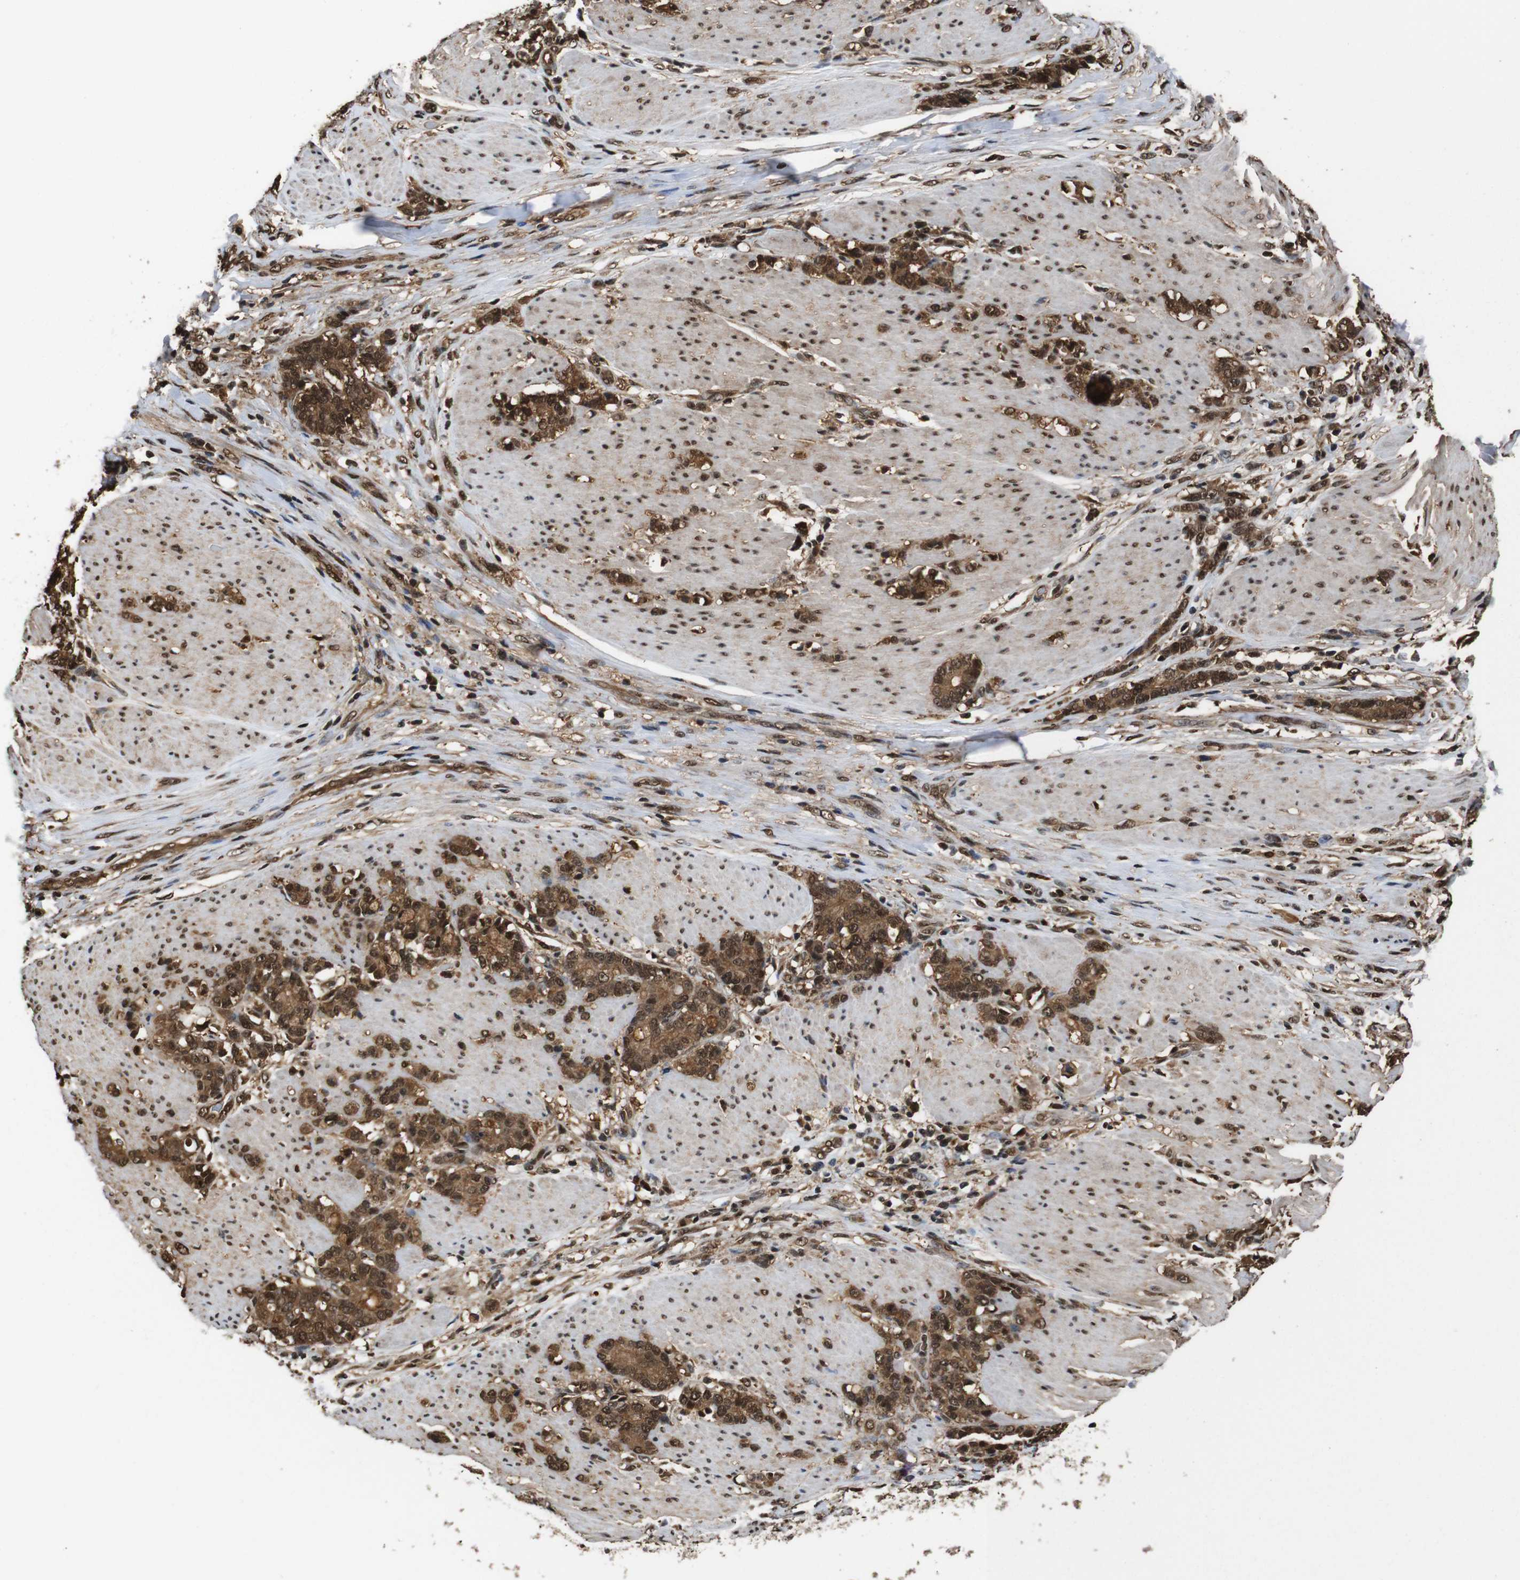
{"staining": {"intensity": "strong", "quantity": ">75%", "location": "cytoplasmic/membranous,nuclear"}, "tissue": "stomach cancer", "cell_type": "Tumor cells", "image_type": "cancer", "snomed": [{"axis": "morphology", "description": "Adenocarcinoma, NOS"}, {"axis": "topography", "description": "Stomach, lower"}], "caption": "The image displays immunohistochemical staining of stomach cancer. There is strong cytoplasmic/membranous and nuclear positivity is appreciated in about >75% of tumor cells.", "gene": "VCP", "patient": {"sex": "male", "age": 88}}